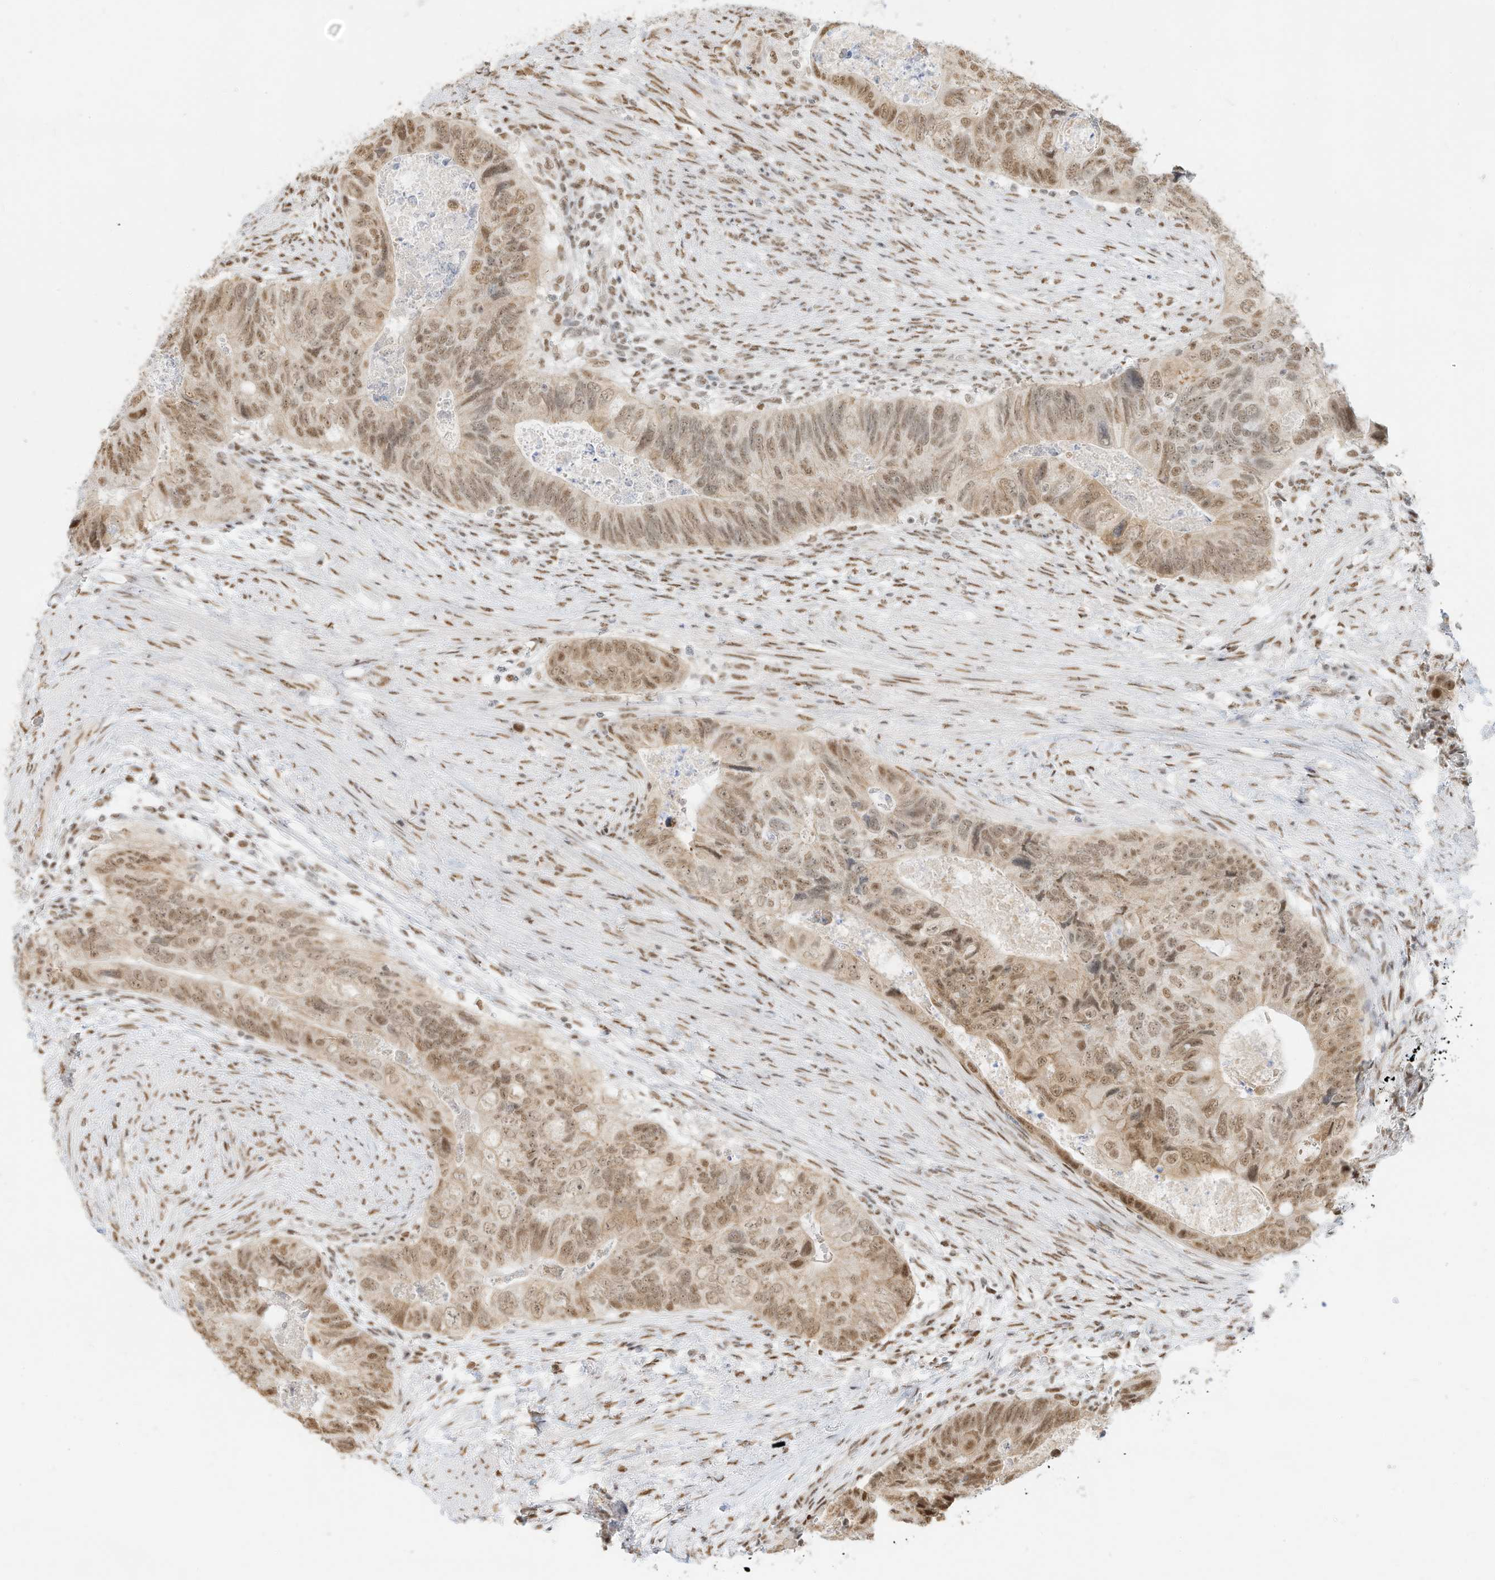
{"staining": {"intensity": "moderate", "quantity": ">75%", "location": "nuclear"}, "tissue": "colorectal cancer", "cell_type": "Tumor cells", "image_type": "cancer", "snomed": [{"axis": "morphology", "description": "Adenocarcinoma, NOS"}, {"axis": "topography", "description": "Rectum"}], "caption": "Immunohistochemical staining of colorectal cancer (adenocarcinoma) displays medium levels of moderate nuclear protein expression in about >75% of tumor cells.", "gene": "NHSL1", "patient": {"sex": "male", "age": 63}}